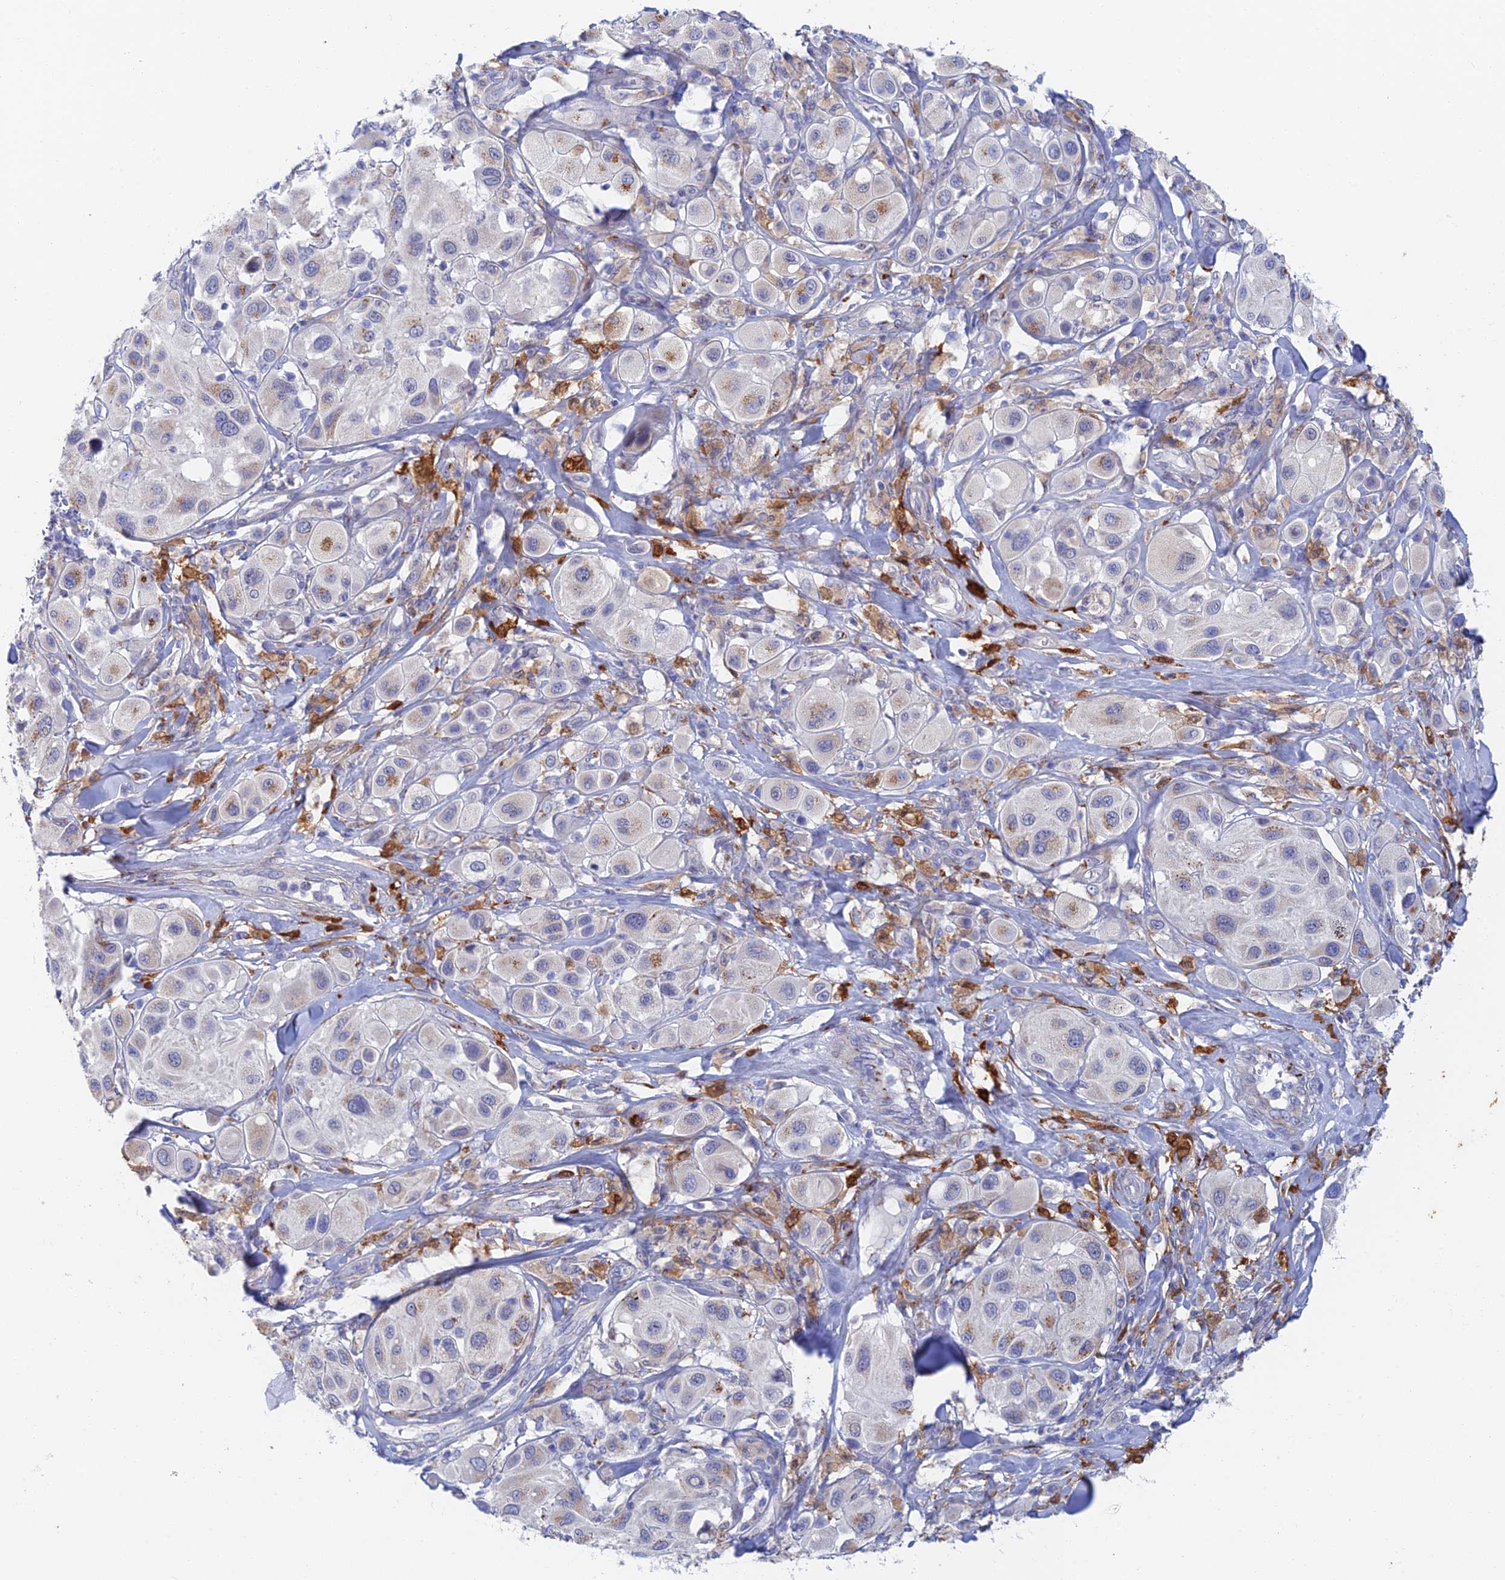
{"staining": {"intensity": "moderate", "quantity": "<25%", "location": "cytoplasmic/membranous"}, "tissue": "melanoma", "cell_type": "Tumor cells", "image_type": "cancer", "snomed": [{"axis": "morphology", "description": "Malignant melanoma, Metastatic site"}, {"axis": "topography", "description": "Skin"}], "caption": "Human melanoma stained with a protein marker reveals moderate staining in tumor cells.", "gene": "SLC24A3", "patient": {"sex": "male", "age": 41}}